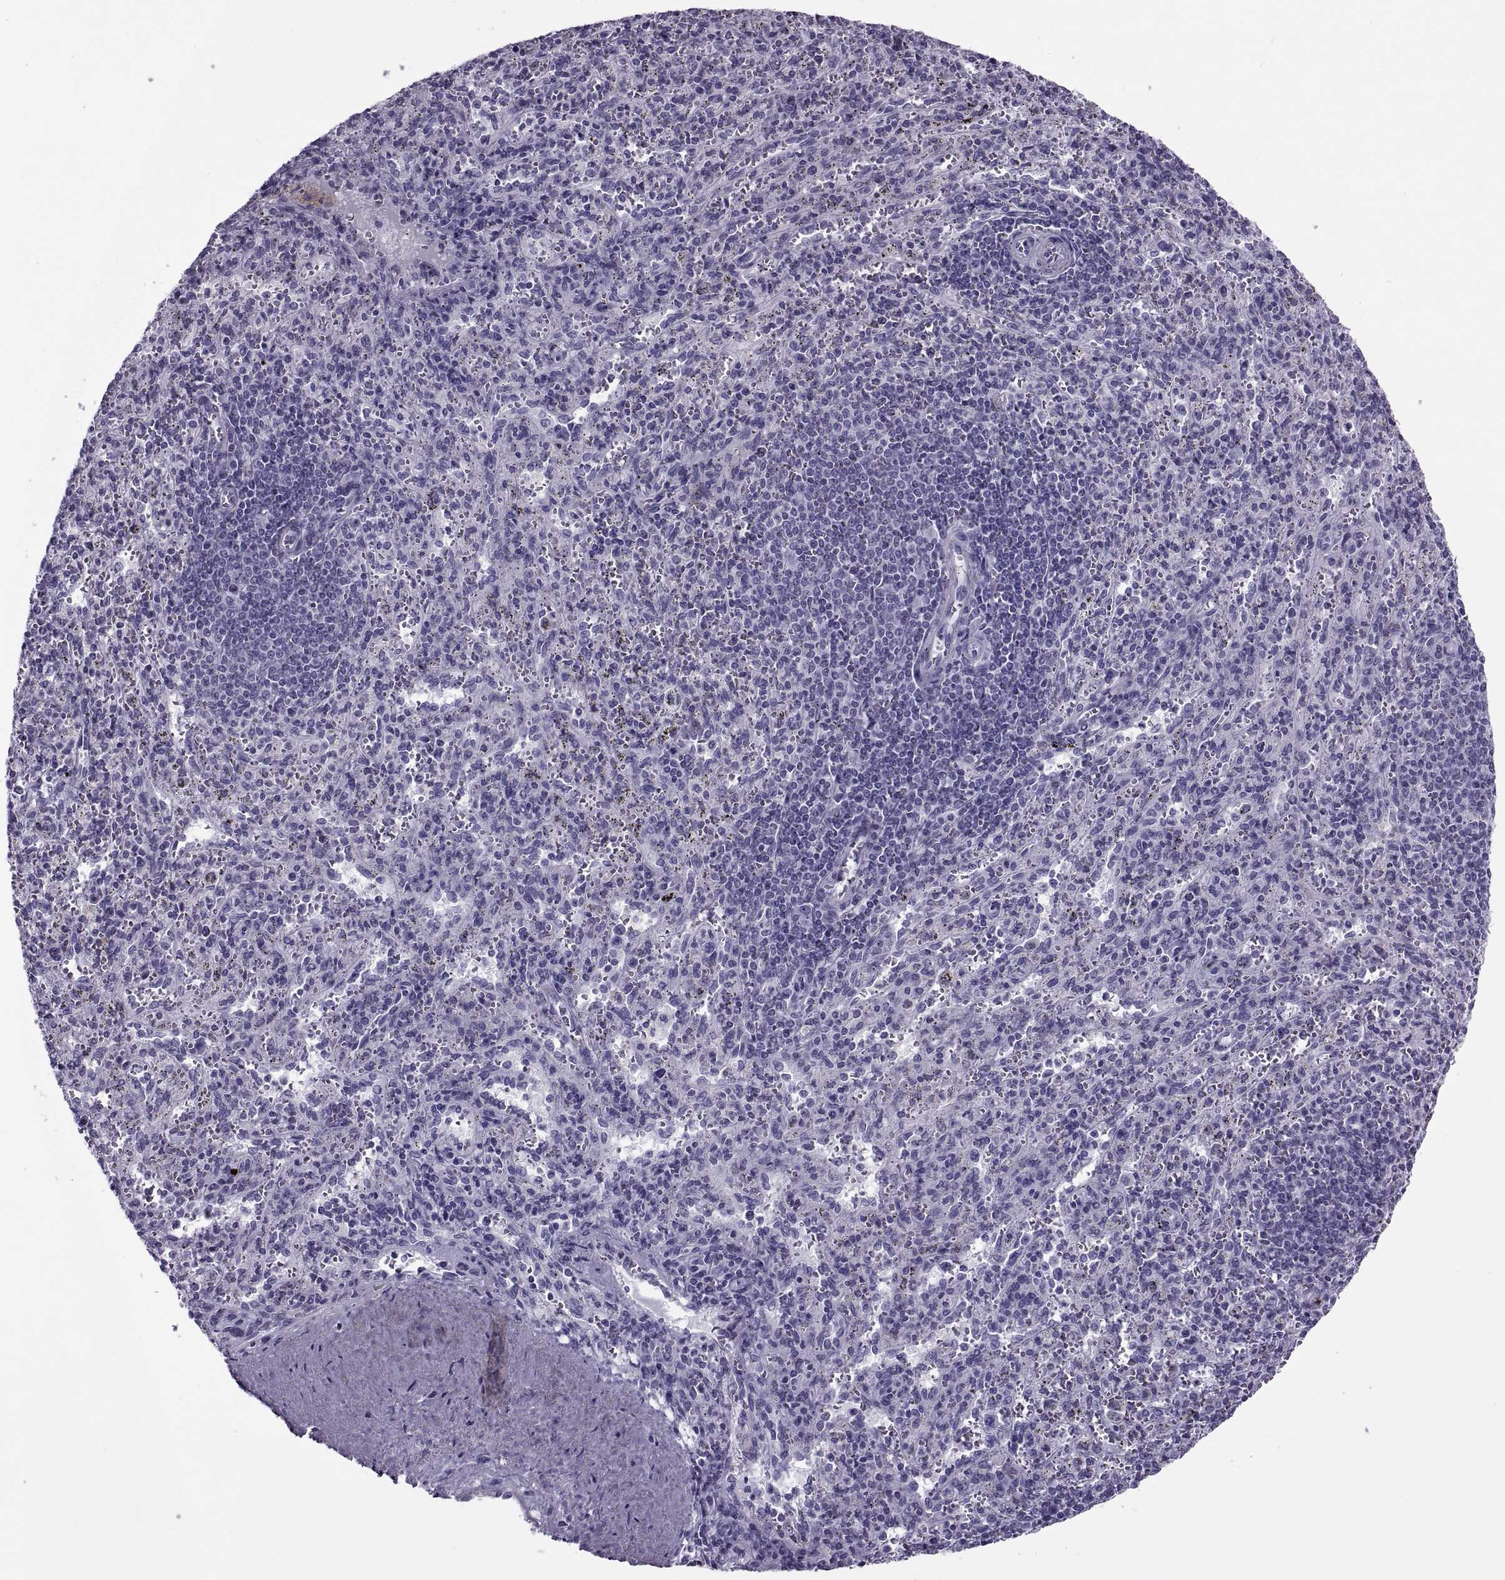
{"staining": {"intensity": "negative", "quantity": "none", "location": "none"}, "tissue": "spleen", "cell_type": "Cells in red pulp", "image_type": "normal", "snomed": [{"axis": "morphology", "description": "Normal tissue, NOS"}, {"axis": "topography", "description": "Spleen"}], "caption": "There is no significant expression in cells in red pulp of spleen. (Immunohistochemistry (ihc), brightfield microscopy, high magnification).", "gene": "RLBP1", "patient": {"sex": "male", "age": 57}}